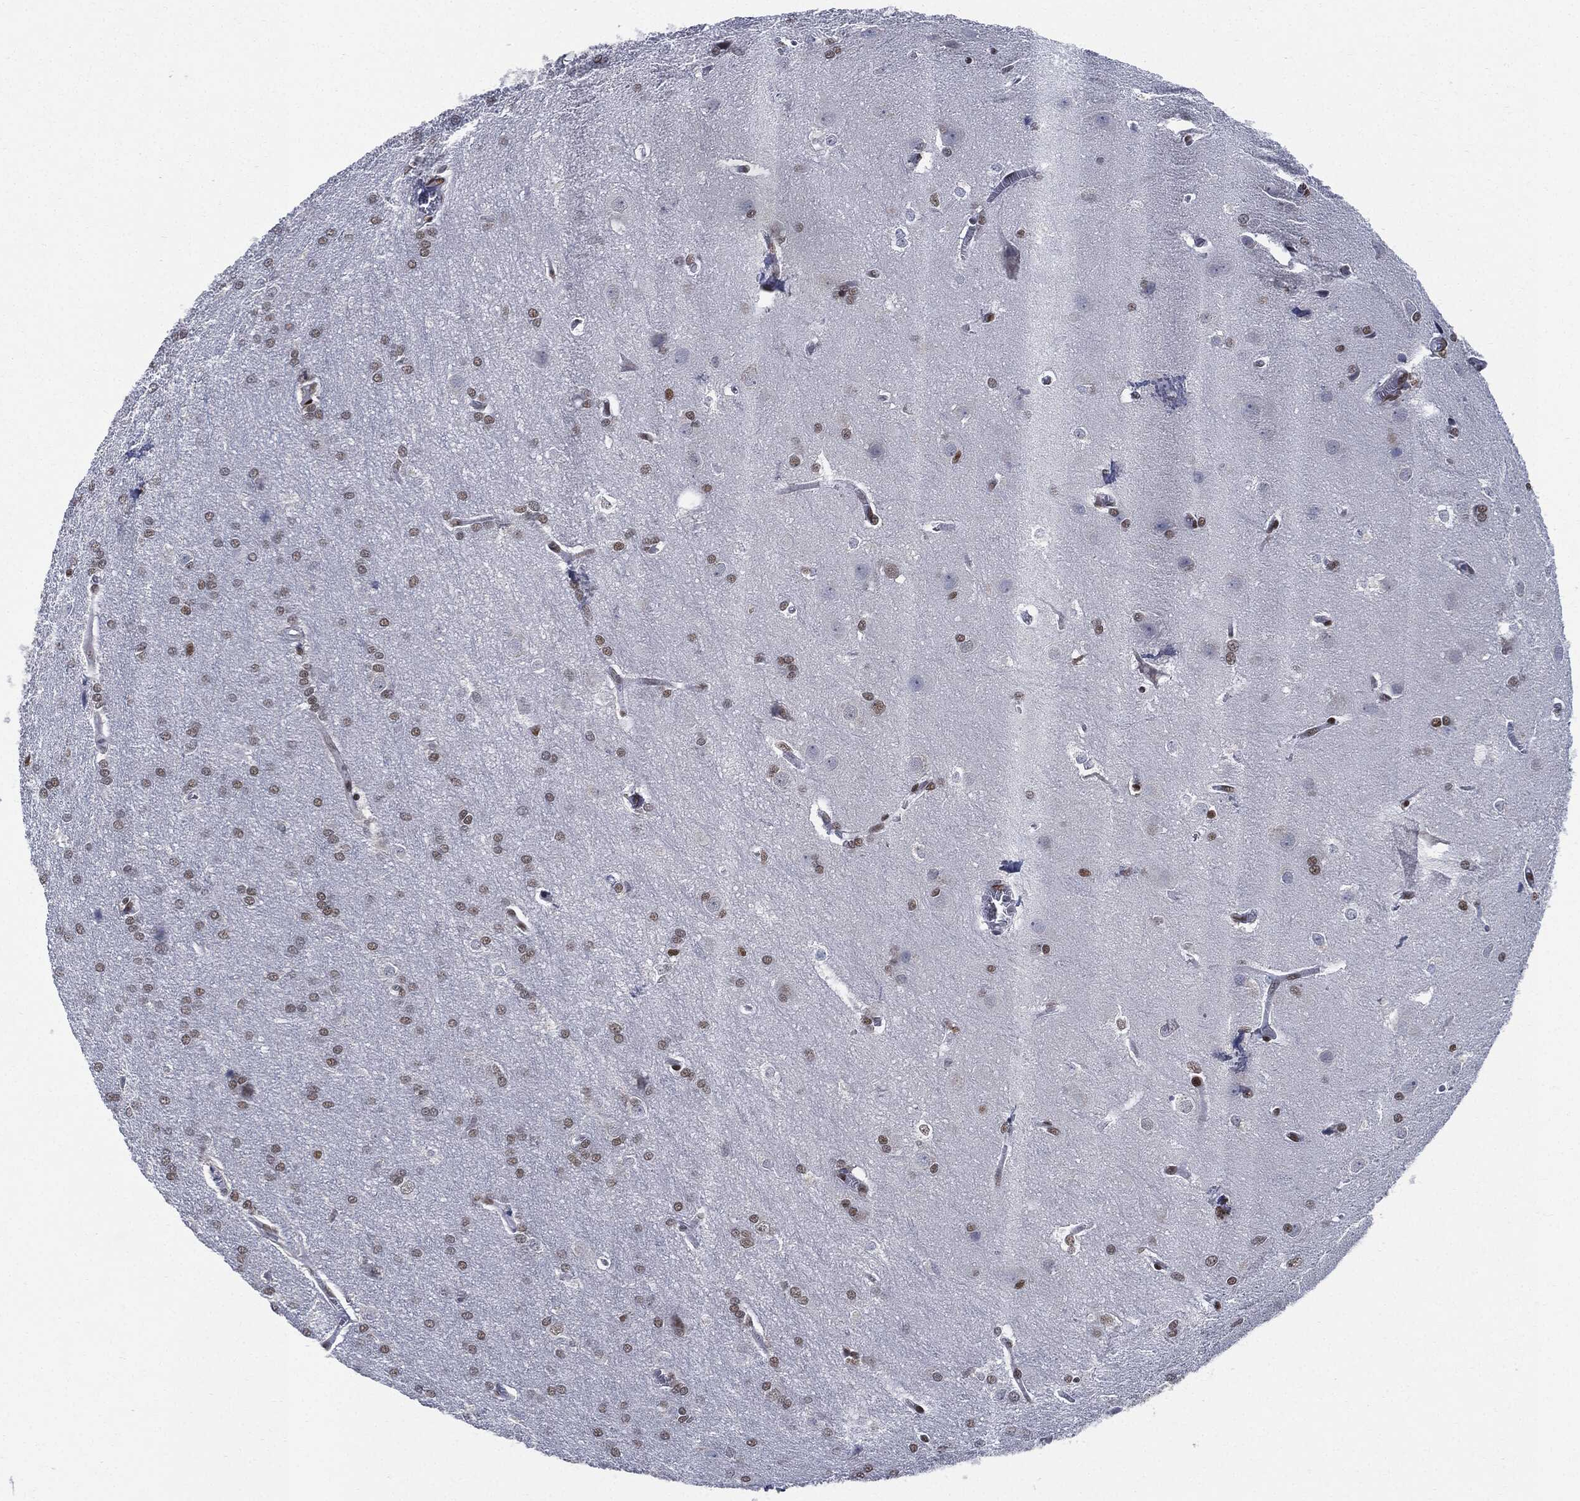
{"staining": {"intensity": "moderate", "quantity": "<25%", "location": "nuclear"}, "tissue": "glioma", "cell_type": "Tumor cells", "image_type": "cancer", "snomed": [{"axis": "morphology", "description": "Glioma, malignant, Low grade"}, {"axis": "topography", "description": "Brain"}], "caption": "Moderate nuclear positivity is present in about <25% of tumor cells in glioma.", "gene": "PCNA", "patient": {"sex": "female", "age": 32}}